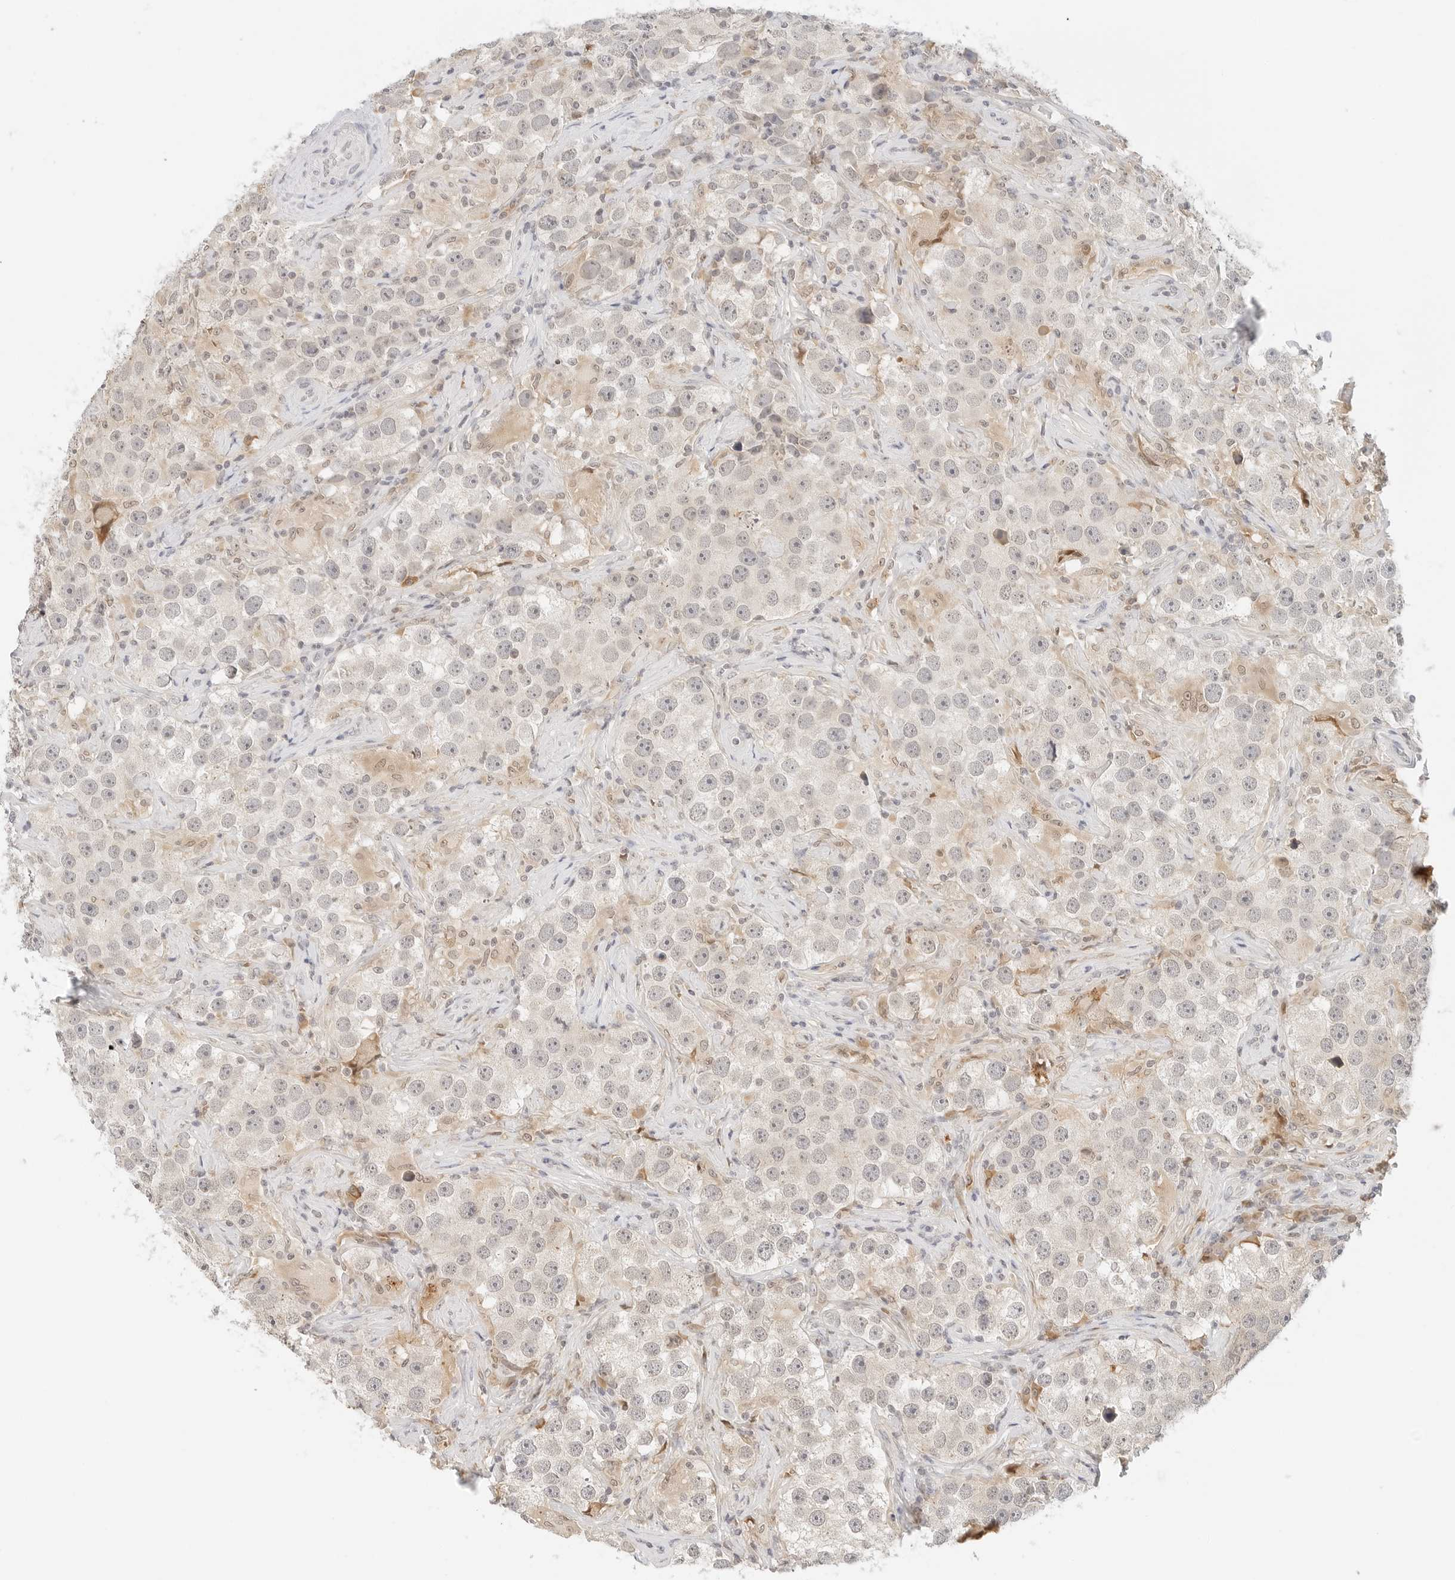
{"staining": {"intensity": "negative", "quantity": "none", "location": "none"}, "tissue": "testis cancer", "cell_type": "Tumor cells", "image_type": "cancer", "snomed": [{"axis": "morphology", "description": "Seminoma, NOS"}, {"axis": "topography", "description": "Testis"}], "caption": "DAB immunohistochemical staining of human testis cancer (seminoma) demonstrates no significant expression in tumor cells. (Brightfield microscopy of DAB IHC at high magnification).", "gene": "NEO1", "patient": {"sex": "male", "age": 49}}